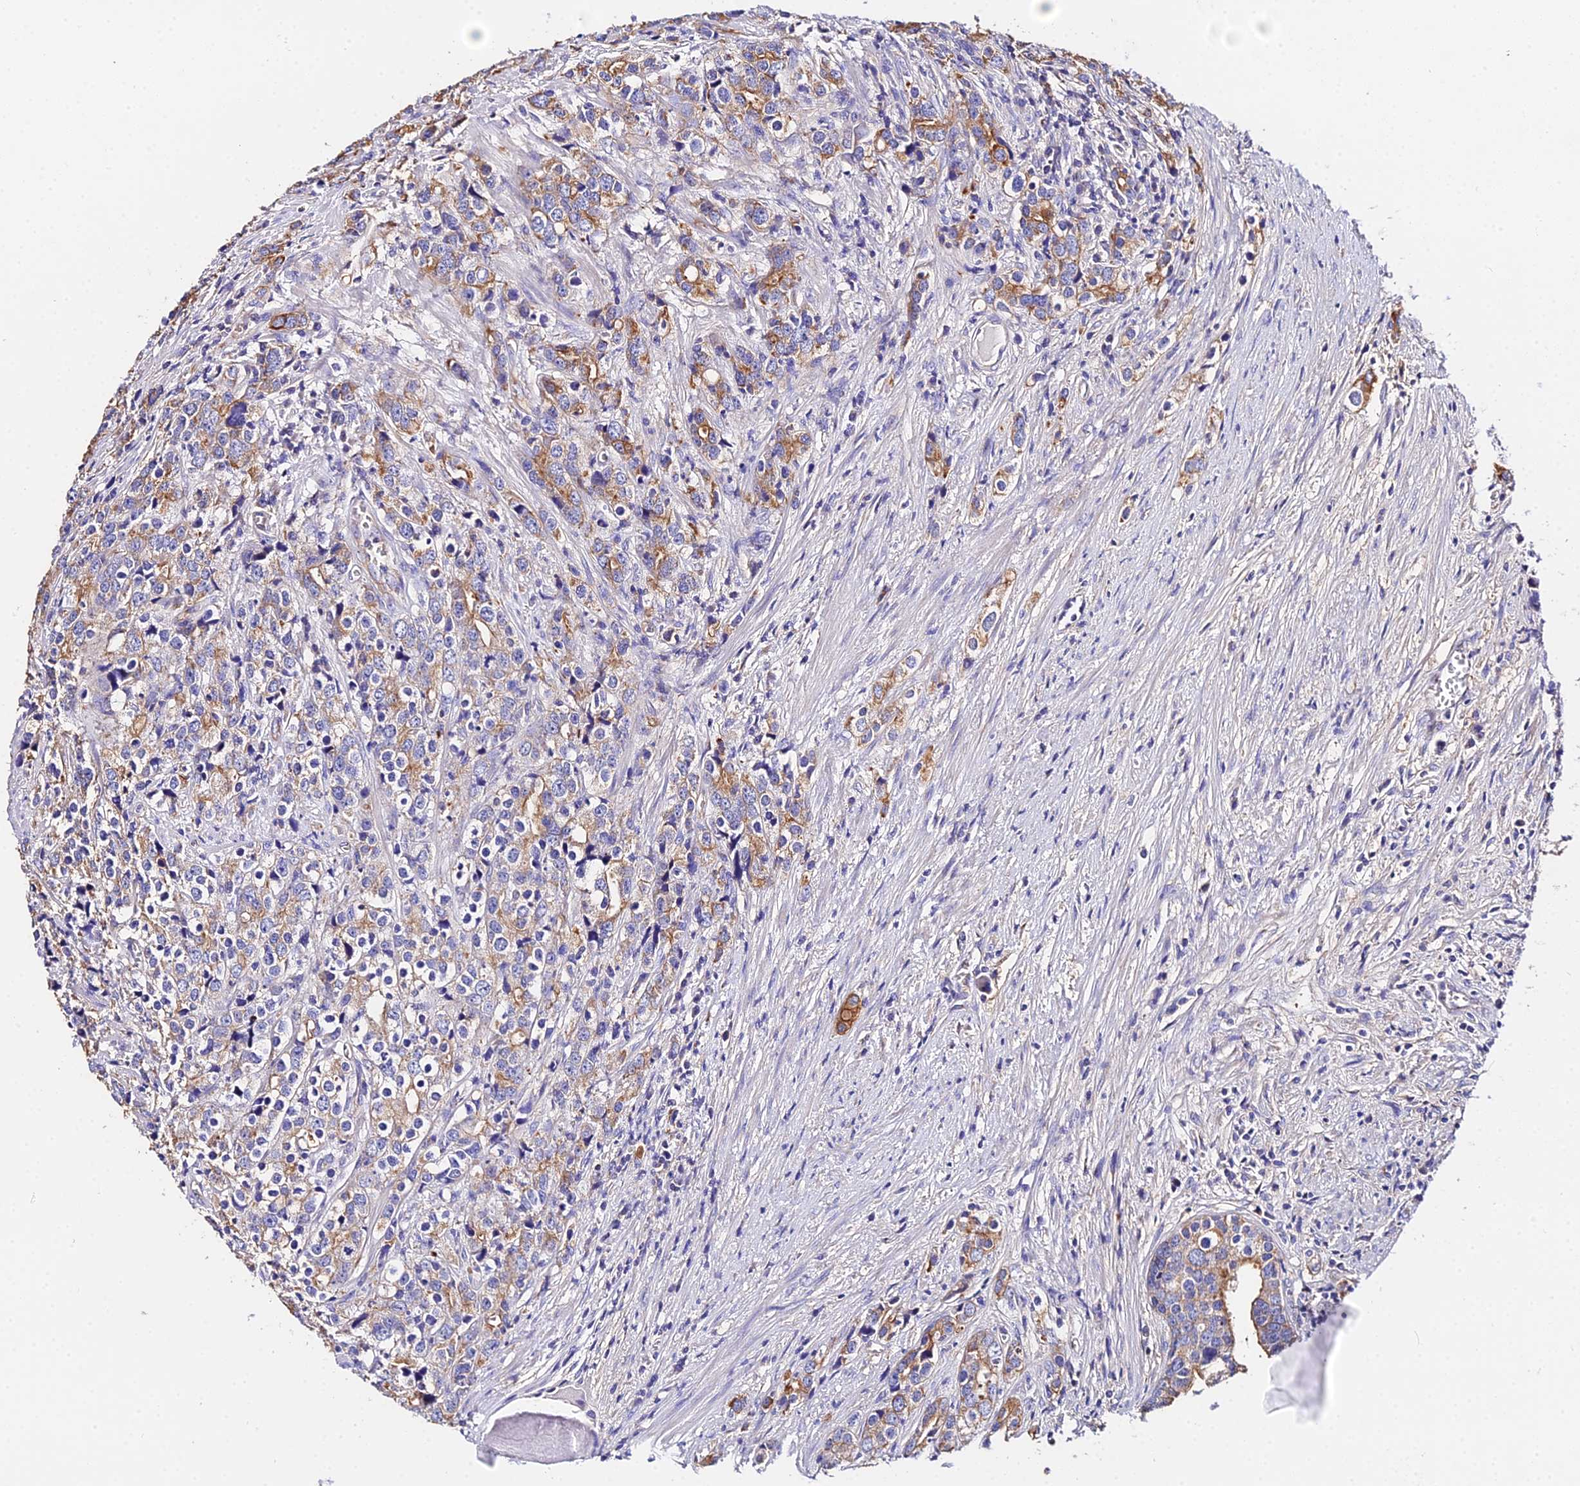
{"staining": {"intensity": "moderate", "quantity": "25%-75%", "location": "cytoplasmic/membranous"}, "tissue": "prostate cancer", "cell_type": "Tumor cells", "image_type": "cancer", "snomed": [{"axis": "morphology", "description": "Adenocarcinoma, High grade"}, {"axis": "topography", "description": "Prostate"}], "caption": "There is medium levels of moderate cytoplasmic/membranous staining in tumor cells of prostate cancer (high-grade adenocarcinoma), as demonstrated by immunohistochemical staining (brown color).", "gene": "DAW1", "patient": {"sex": "male", "age": 71}}